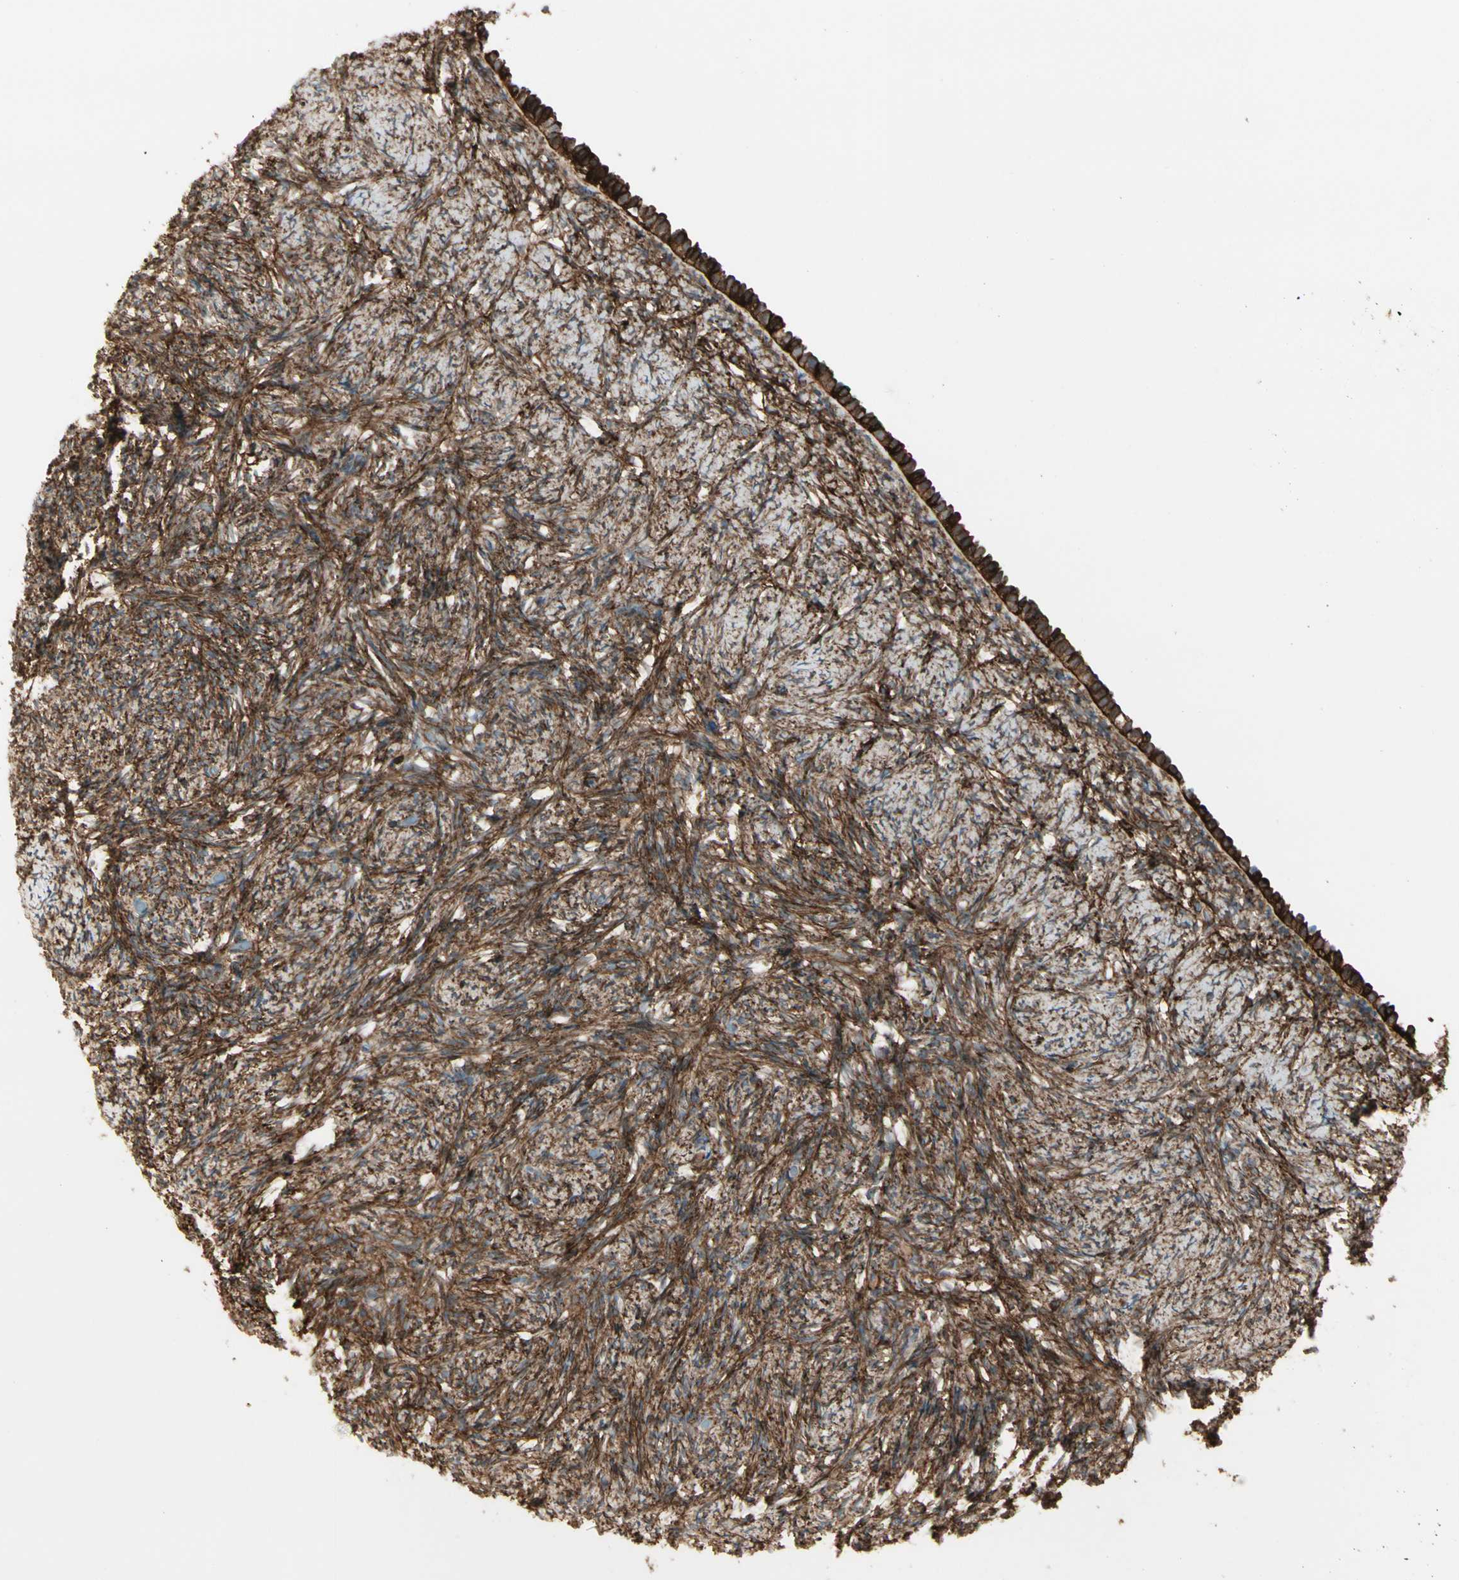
{"staining": {"intensity": "strong", "quantity": ">75%", "location": "cytoplasmic/membranous"}, "tissue": "ovary", "cell_type": "Ovarian stroma cells", "image_type": "normal", "snomed": [{"axis": "morphology", "description": "Normal tissue, NOS"}, {"axis": "topography", "description": "Ovary"}], "caption": "There is high levels of strong cytoplasmic/membranous expression in ovarian stroma cells of unremarkable ovary, as demonstrated by immunohistochemical staining (brown color).", "gene": "CALD1", "patient": {"sex": "female", "age": 60}}